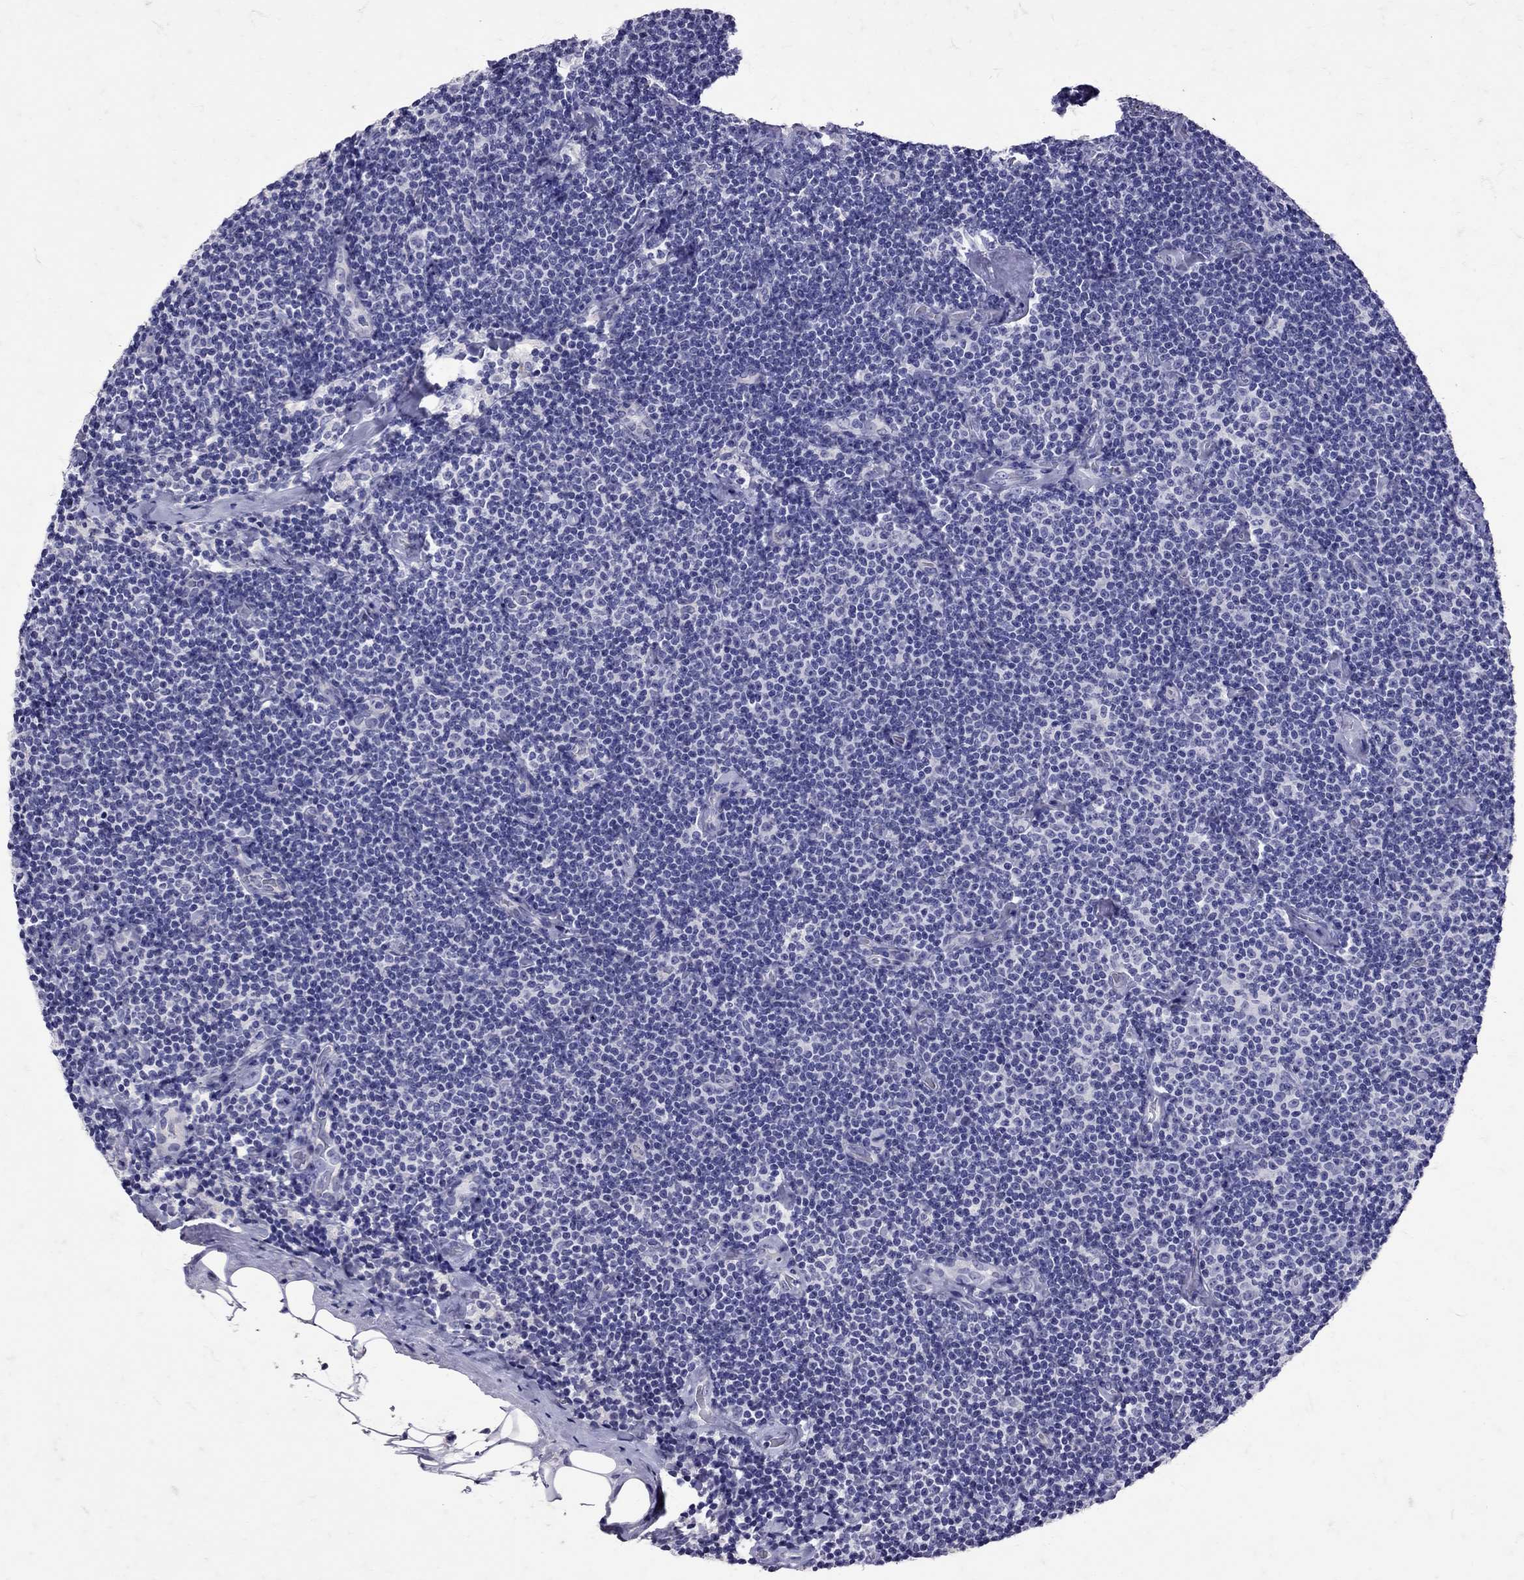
{"staining": {"intensity": "negative", "quantity": "none", "location": "none"}, "tissue": "lymphoma", "cell_type": "Tumor cells", "image_type": "cancer", "snomed": [{"axis": "morphology", "description": "Malignant lymphoma, non-Hodgkin's type, Low grade"}, {"axis": "topography", "description": "Lymph node"}], "caption": "This is an immunohistochemistry micrograph of lymphoma. There is no expression in tumor cells.", "gene": "SST", "patient": {"sex": "male", "age": 81}}